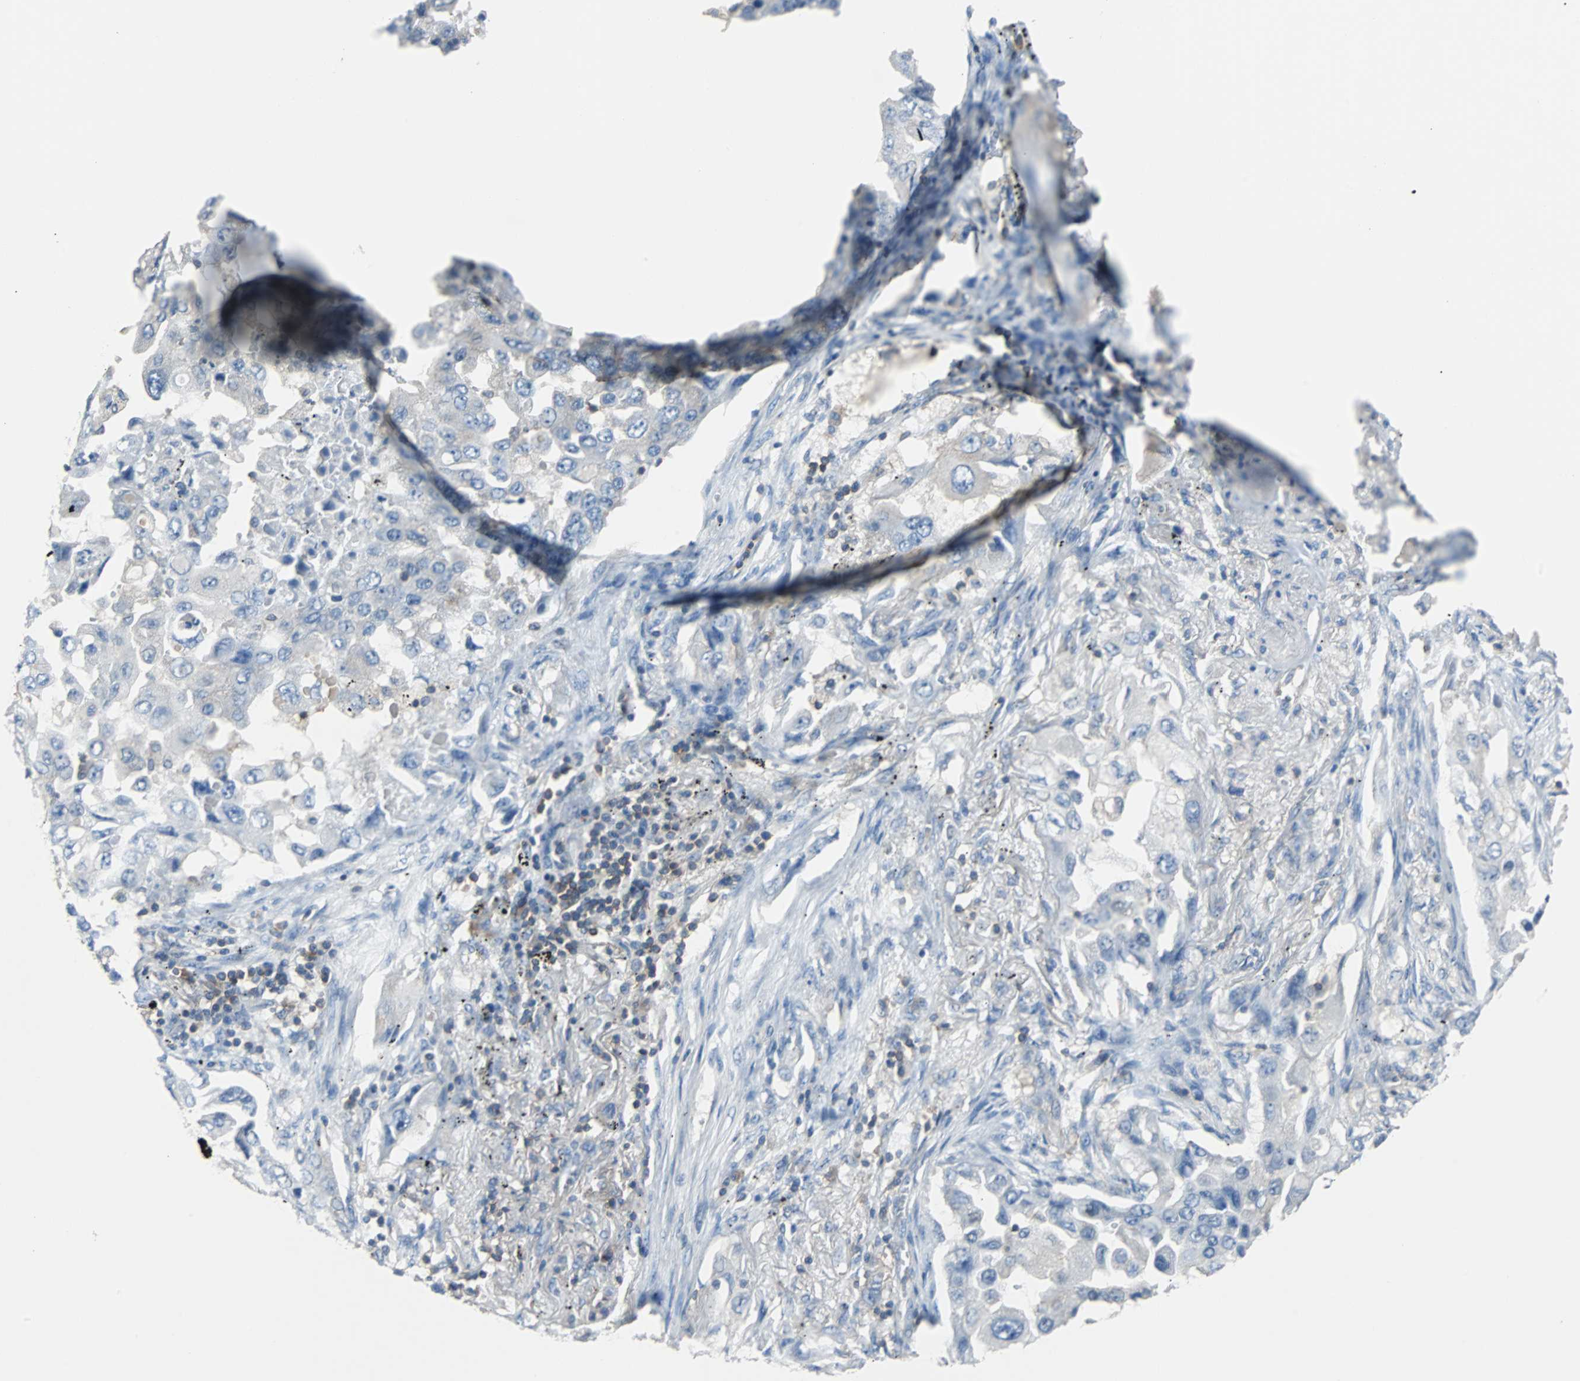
{"staining": {"intensity": "negative", "quantity": "none", "location": "none"}, "tissue": "lung cancer", "cell_type": "Tumor cells", "image_type": "cancer", "snomed": [{"axis": "morphology", "description": "Adenocarcinoma, NOS"}, {"axis": "topography", "description": "Lung"}], "caption": "Immunohistochemistry (IHC) micrograph of neoplastic tissue: lung adenocarcinoma stained with DAB (3,3'-diaminobenzidine) displays no significant protein staining in tumor cells.", "gene": "TSC22D4", "patient": {"sex": "female", "age": 65}}